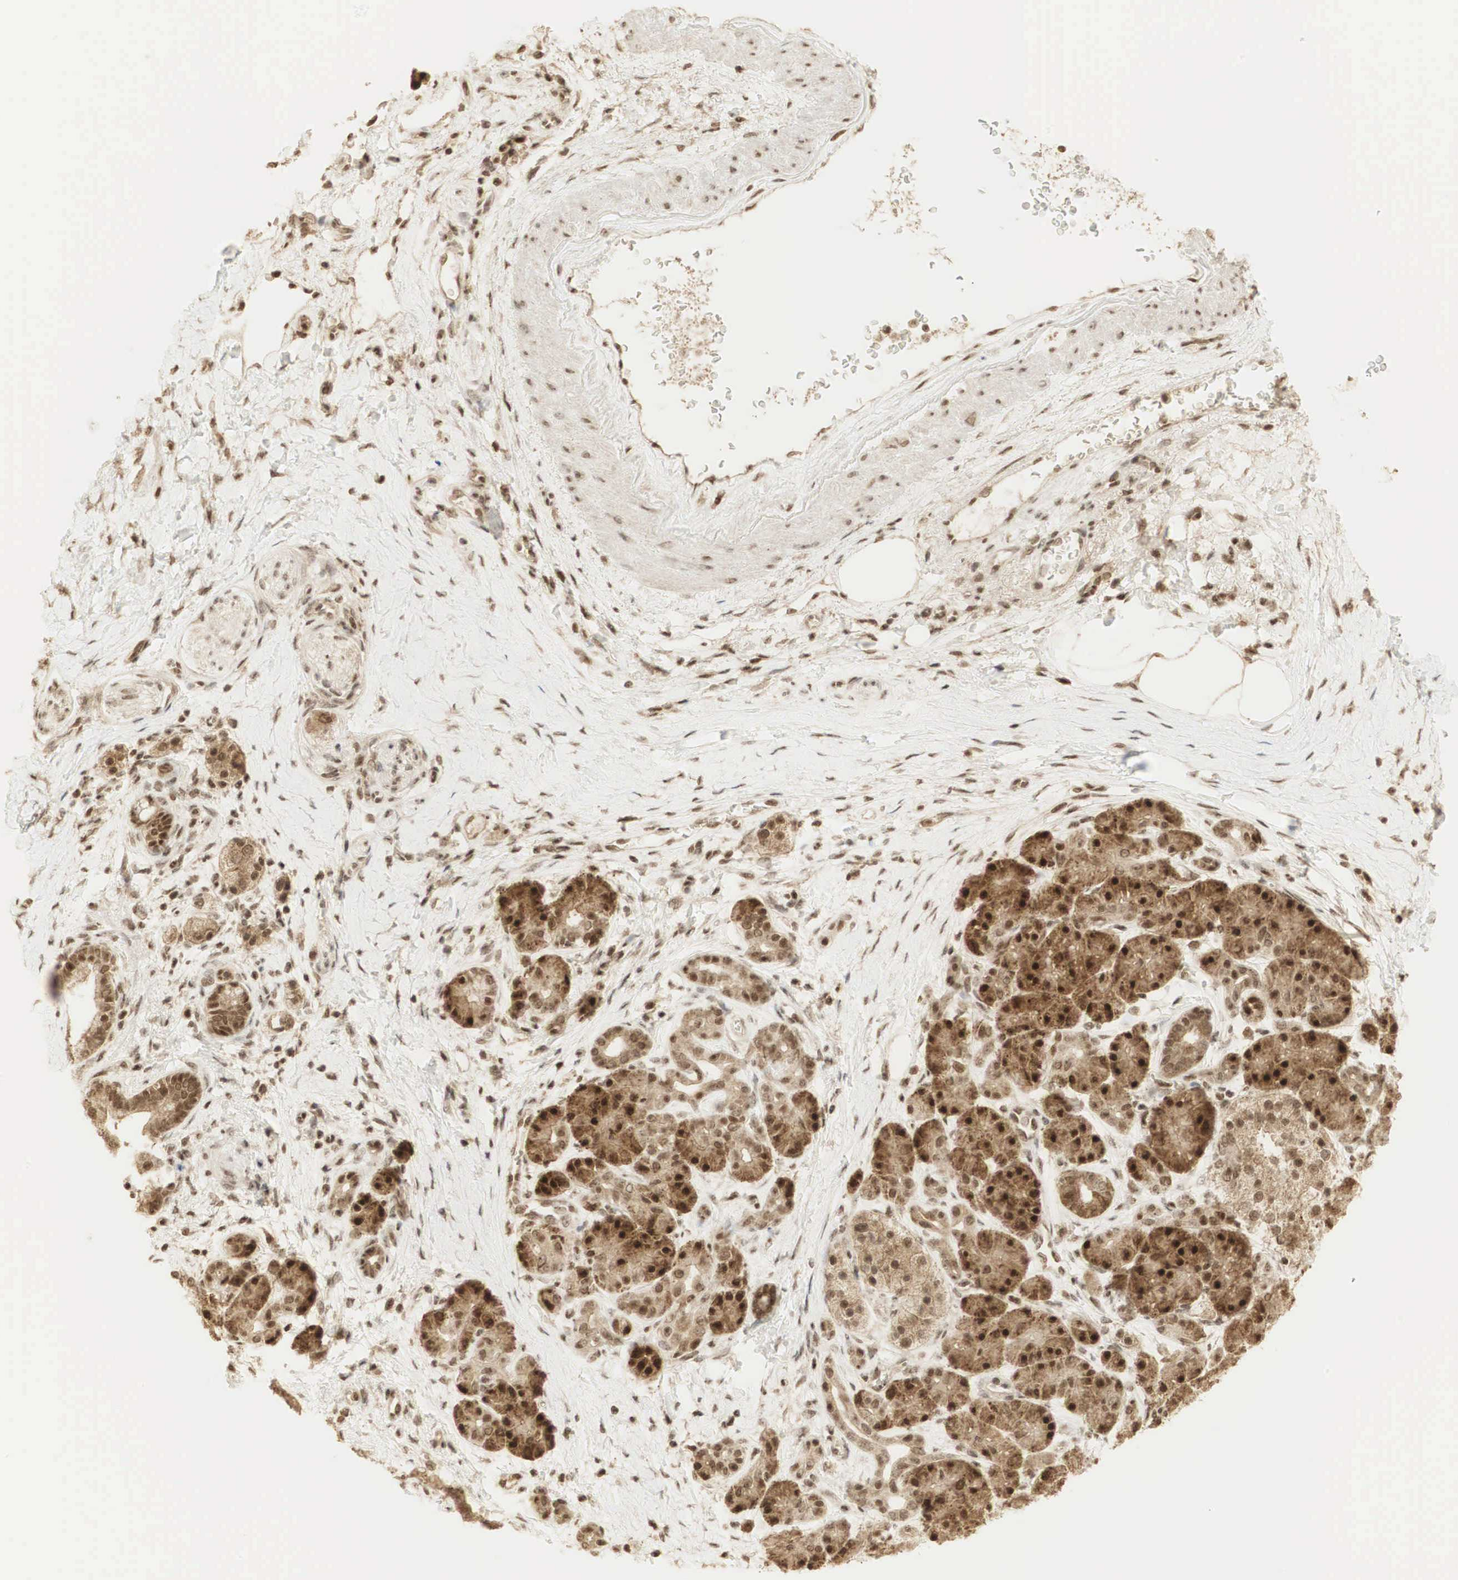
{"staining": {"intensity": "strong", "quantity": ">75%", "location": "cytoplasmic/membranous,nuclear"}, "tissue": "pancreatic cancer", "cell_type": "Tumor cells", "image_type": "cancer", "snomed": [{"axis": "morphology", "description": "Adenocarcinoma, NOS"}, {"axis": "topography", "description": "Pancreas"}], "caption": "Pancreatic adenocarcinoma stained with a brown dye exhibits strong cytoplasmic/membranous and nuclear positive staining in approximately >75% of tumor cells.", "gene": "RNF113A", "patient": {"sex": "female", "age": 66}}